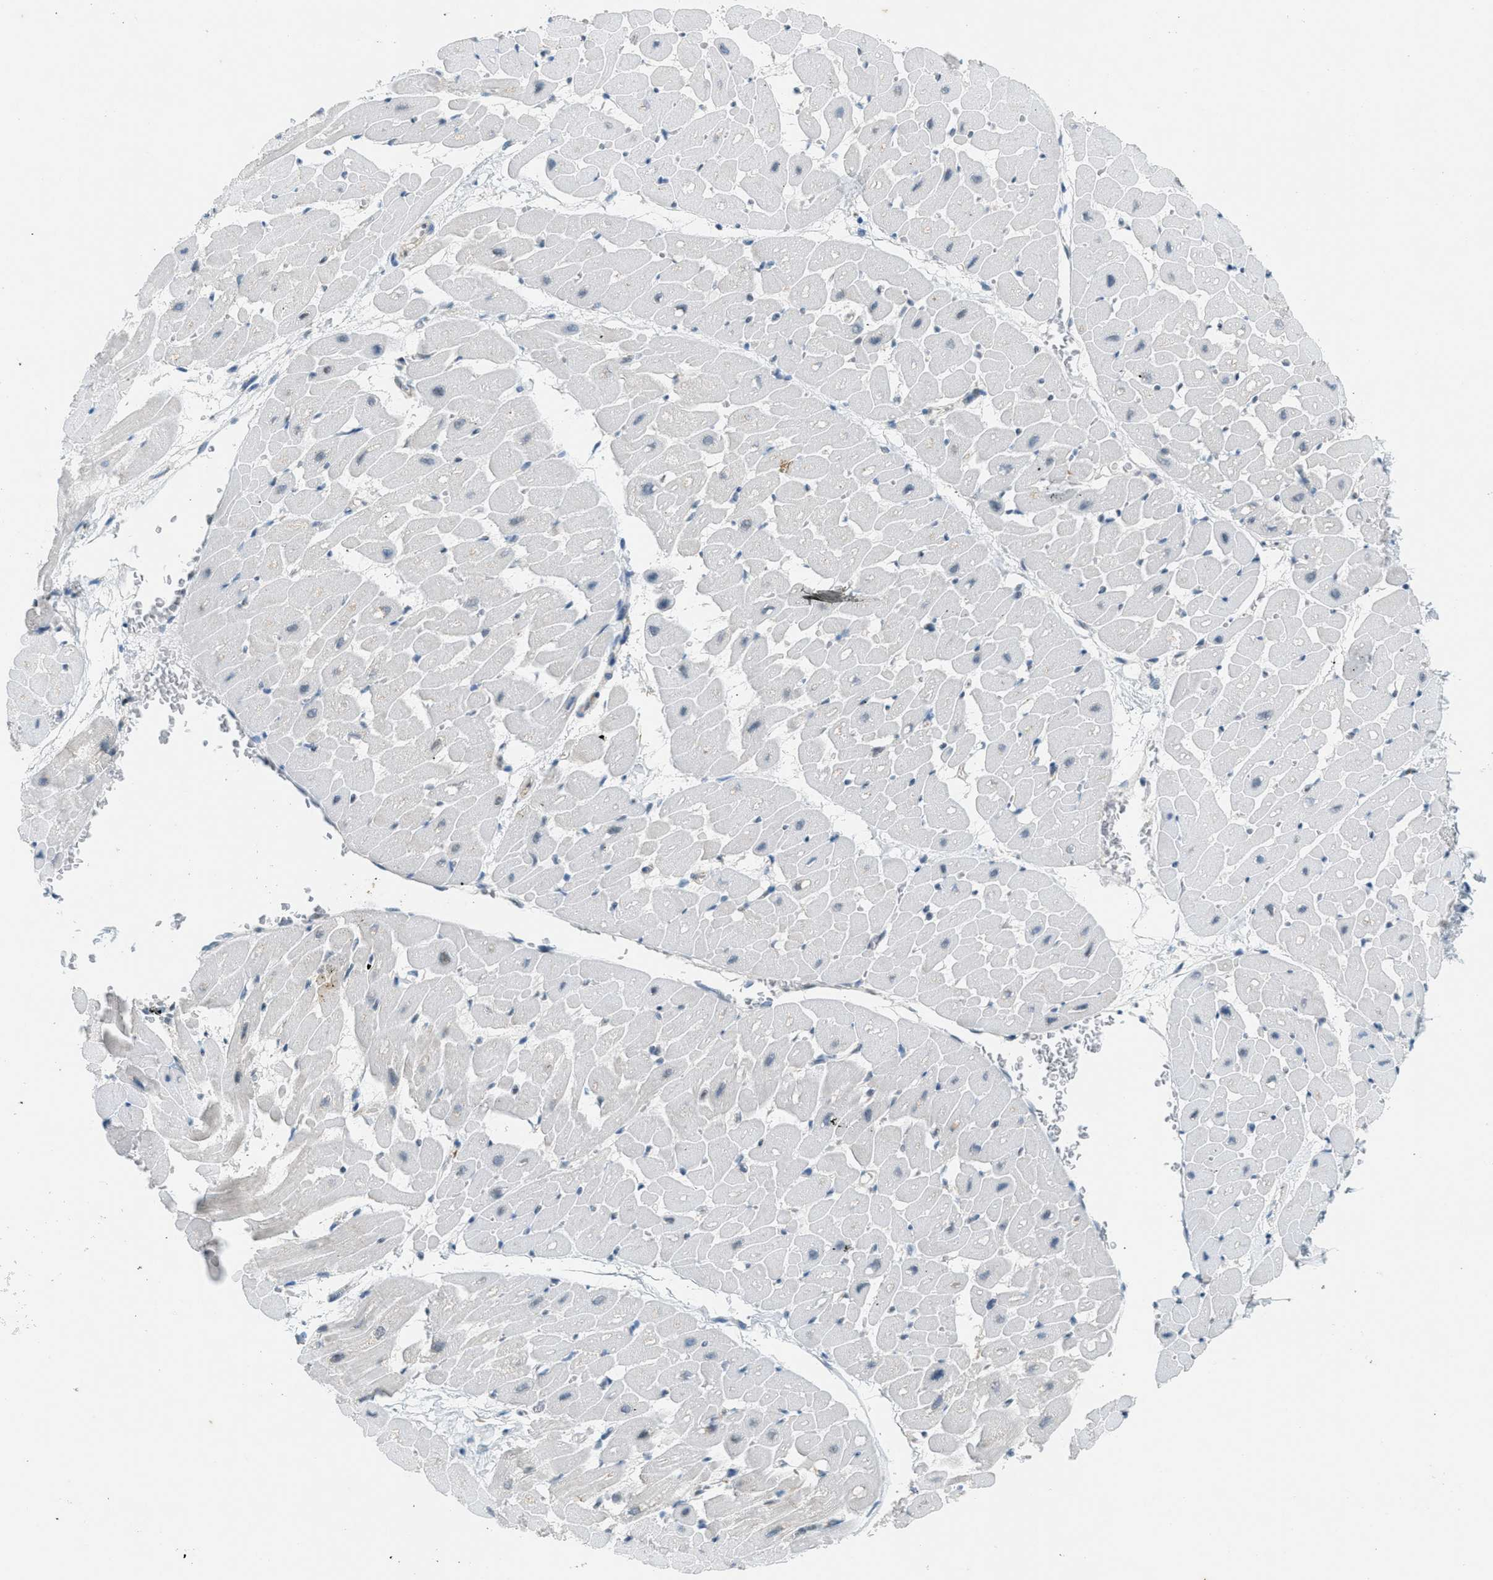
{"staining": {"intensity": "negative", "quantity": "none", "location": "none"}, "tissue": "heart muscle", "cell_type": "Cardiomyocytes", "image_type": "normal", "snomed": [{"axis": "morphology", "description": "Normal tissue, NOS"}, {"axis": "topography", "description": "Heart"}], "caption": "High magnification brightfield microscopy of unremarkable heart muscle stained with DAB (brown) and counterstained with hematoxylin (blue): cardiomyocytes show no significant staining.", "gene": "FYN", "patient": {"sex": "male", "age": 45}}